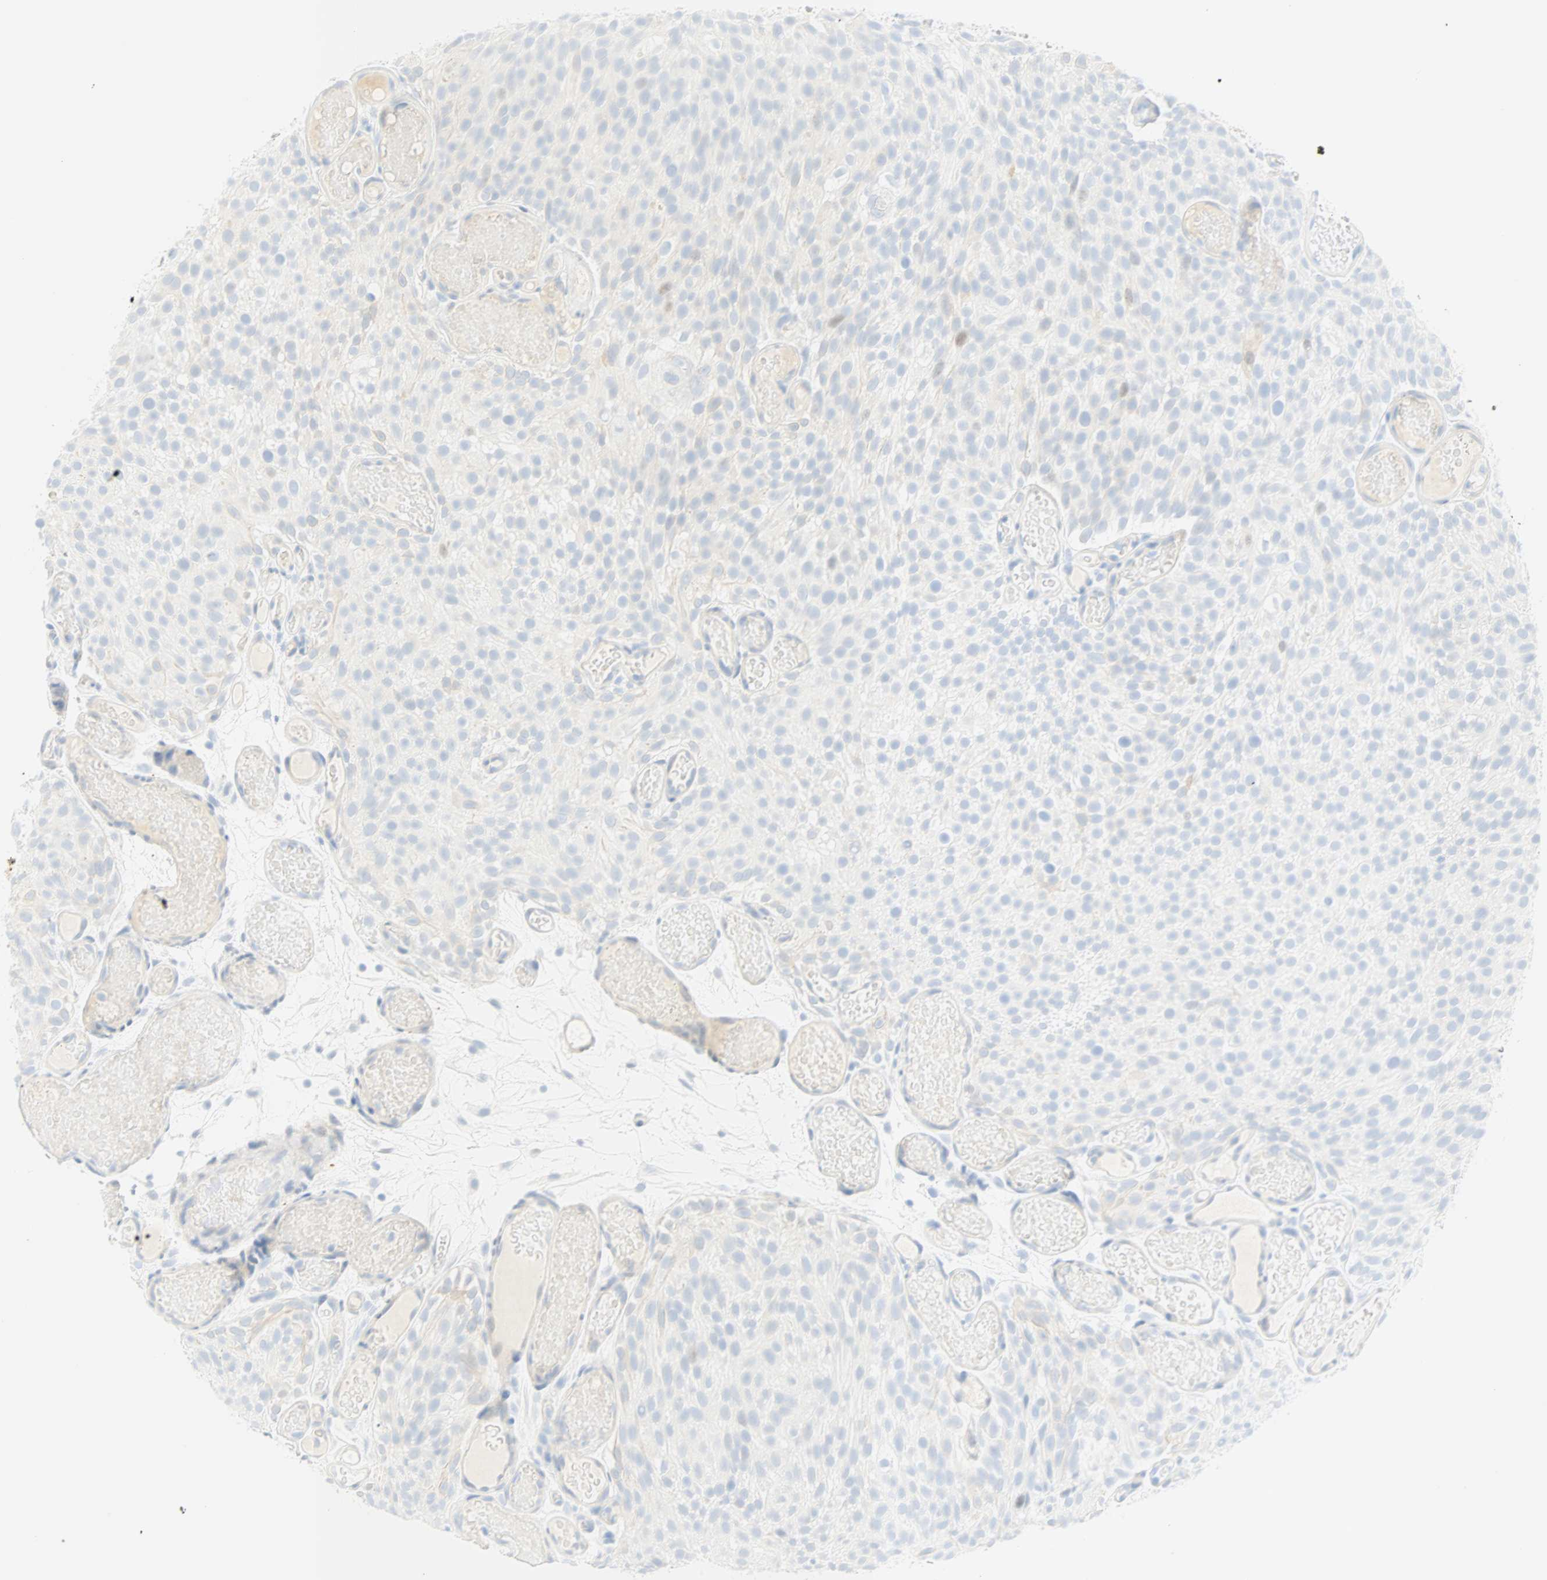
{"staining": {"intensity": "negative", "quantity": "none", "location": "none"}, "tissue": "urothelial cancer", "cell_type": "Tumor cells", "image_type": "cancer", "snomed": [{"axis": "morphology", "description": "Urothelial carcinoma, Low grade"}, {"axis": "topography", "description": "Urinary bladder"}], "caption": "Urothelial carcinoma (low-grade) was stained to show a protein in brown. There is no significant staining in tumor cells.", "gene": "SELENBP1", "patient": {"sex": "male", "age": 78}}